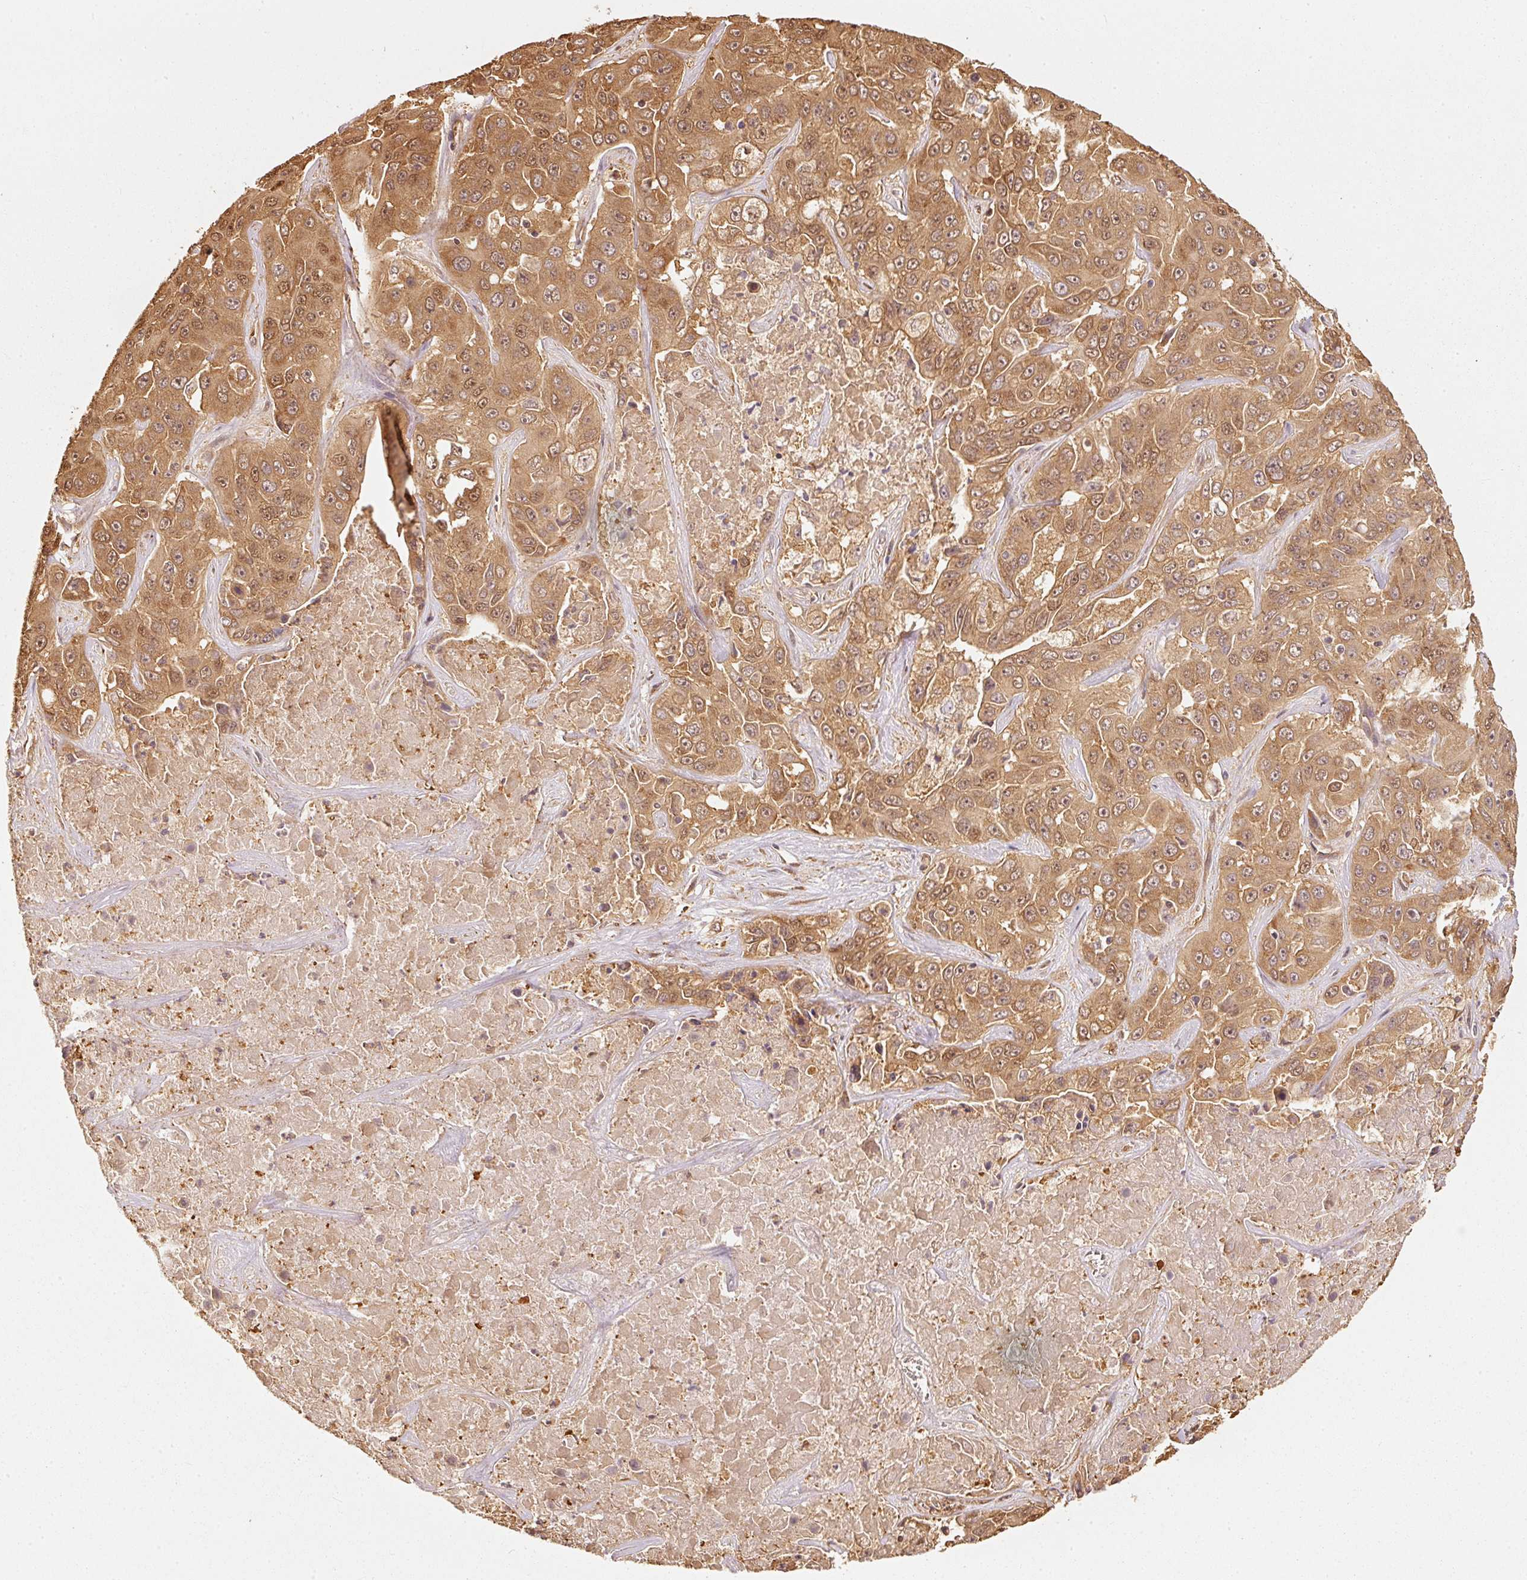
{"staining": {"intensity": "moderate", "quantity": ">75%", "location": "cytoplasmic/membranous,nuclear"}, "tissue": "liver cancer", "cell_type": "Tumor cells", "image_type": "cancer", "snomed": [{"axis": "morphology", "description": "Cholangiocarcinoma"}, {"axis": "topography", "description": "Liver"}], "caption": "Liver cancer stained for a protein exhibits moderate cytoplasmic/membranous and nuclear positivity in tumor cells. (DAB (3,3'-diaminobenzidine) IHC, brown staining for protein, blue staining for nuclei).", "gene": "STAU1", "patient": {"sex": "female", "age": 52}}